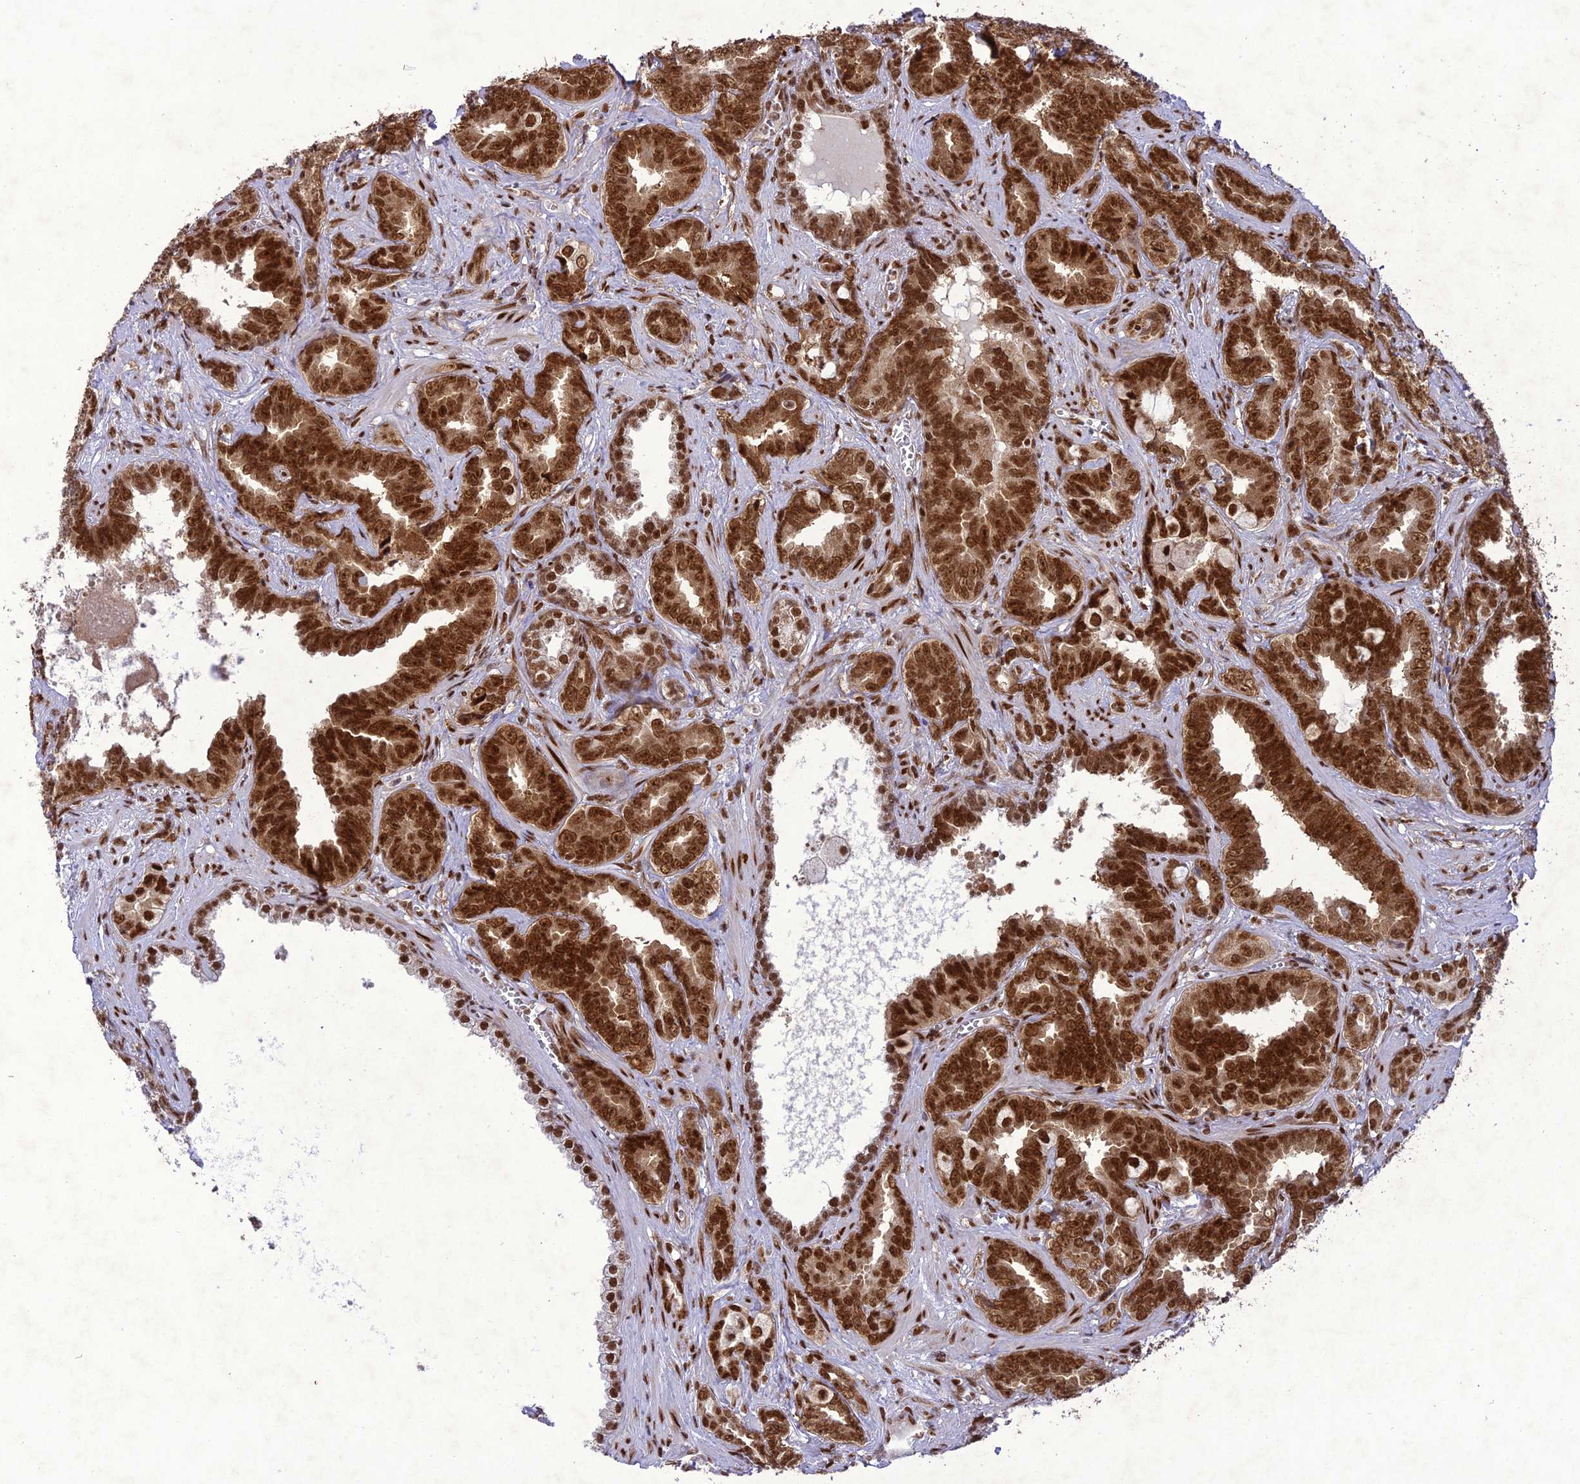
{"staining": {"intensity": "strong", "quantity": ">75%", "location": "nuclear"}, "tissue": "prostate cancer", "cell_type": "Tumor cells", "image_type": "cancer", "snomed": [{"axis": "morphology", "description": "Adenocarcinoma, High grade"}, {"axis": "topography", "description": "Prostate"}], "caption": "IHC staining of adenocarcinoma (high-grade) (prostate), which shows high levels of strong nuclear staining in approximately >75% of tumor cells indicating strong nuclear protein expression. The staining was performed using DAB (brown) for protein detection and nuclei were counterstained in hematoxylin (blue).", "gene": "DDX1", "patient": {"sex": "male", "age": 67}}